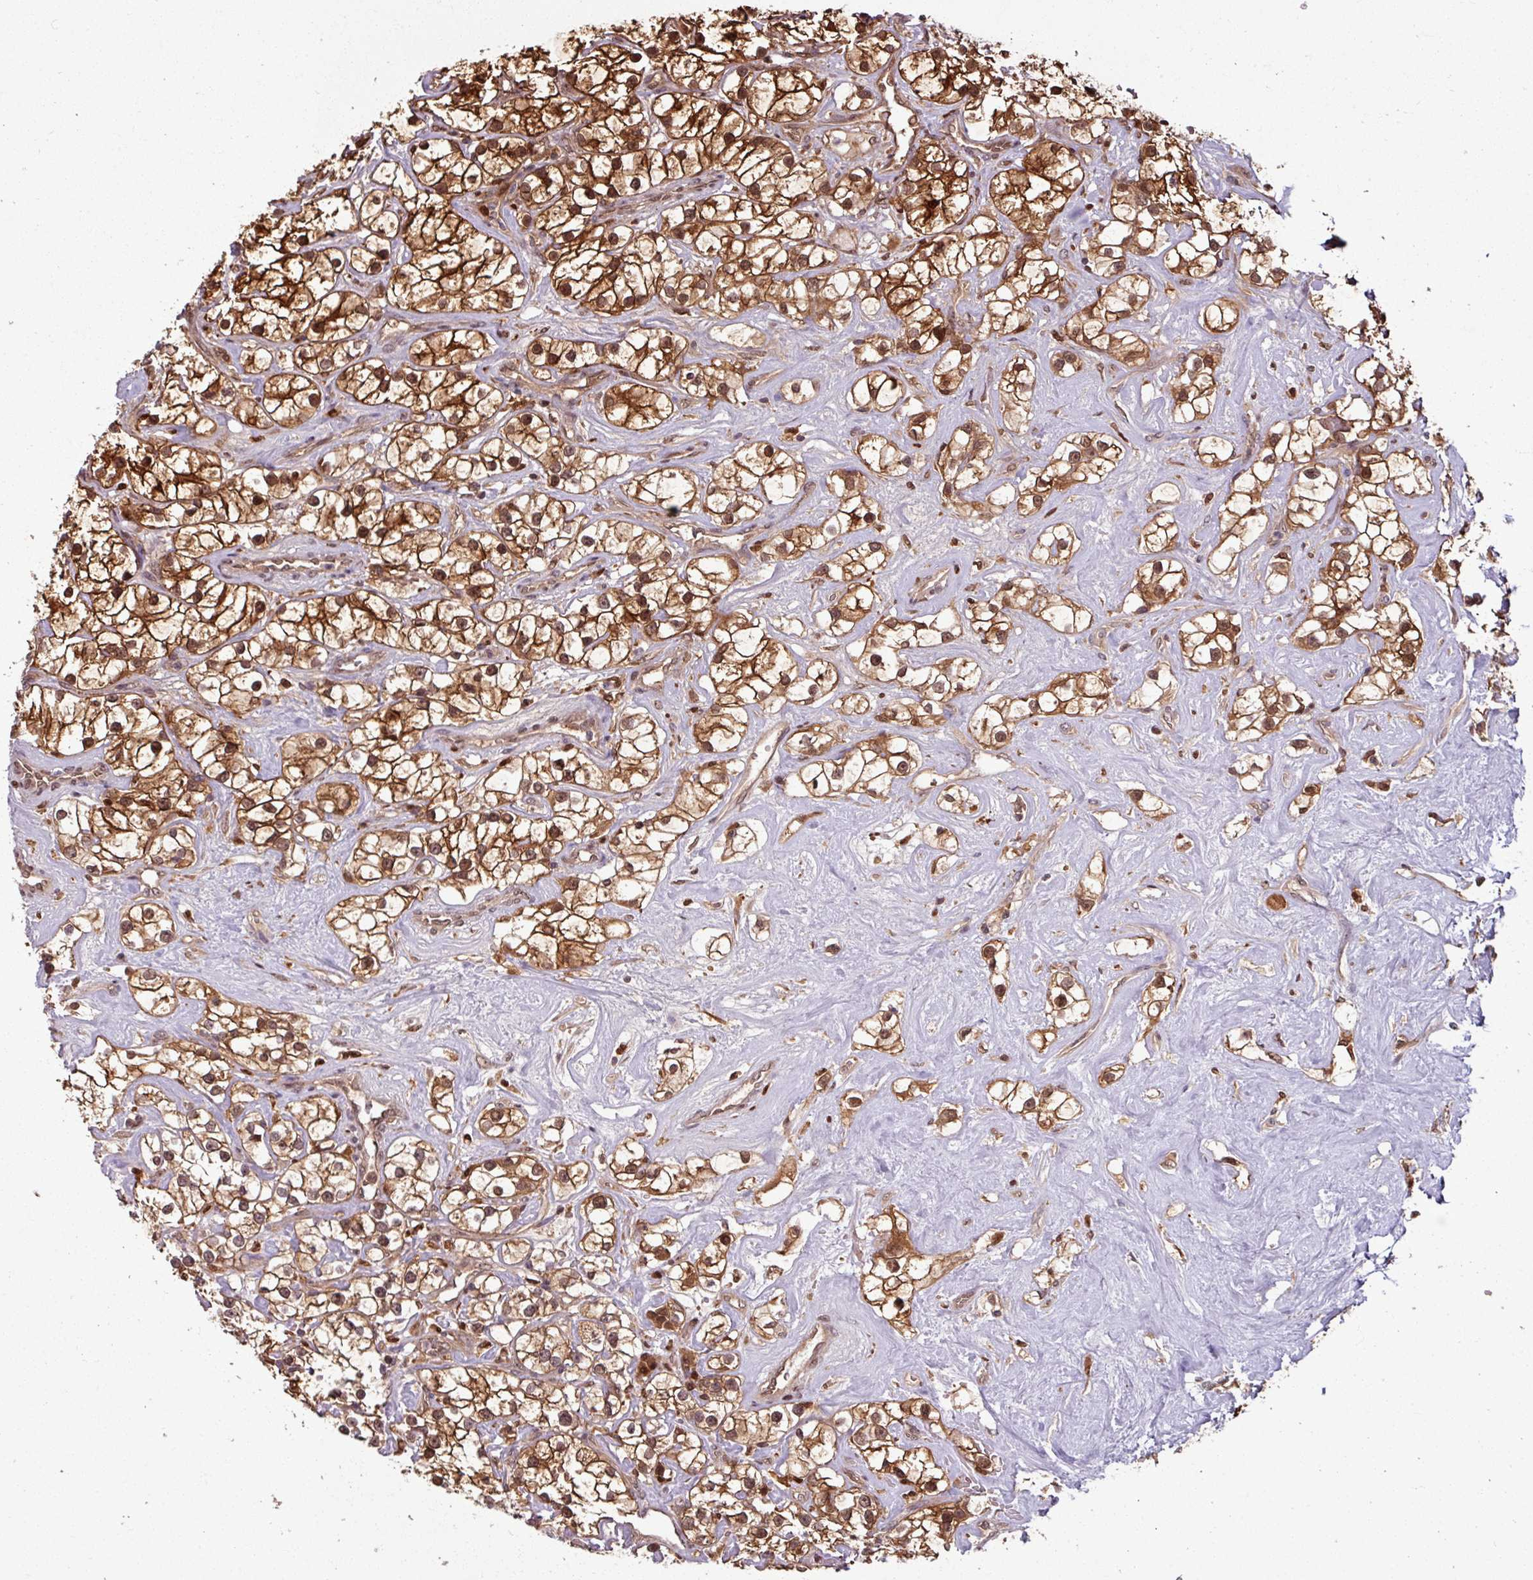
{"staining": {"intensity": "moderate", "quantity": ">75%", "location": "cytoplasmic/membranous,nuclear"}, "tissue": "renal cancer", "cell_type": "Tumor cells", "image_type": "cancer", "snomed": [{"axis": "morphology", "description": "Adenocarcinoma, NOS"}, {"axis": "topography", "description": "Kidney"}], "caption": "DAB immunohistochemical staining of renal cancer reveals moderate cytoplasmic/membranous and nuclear protein positivity in about >75% of tumor cells.", "gene": "KCTD11", "patient": {"sex": "male", "age": 77}}